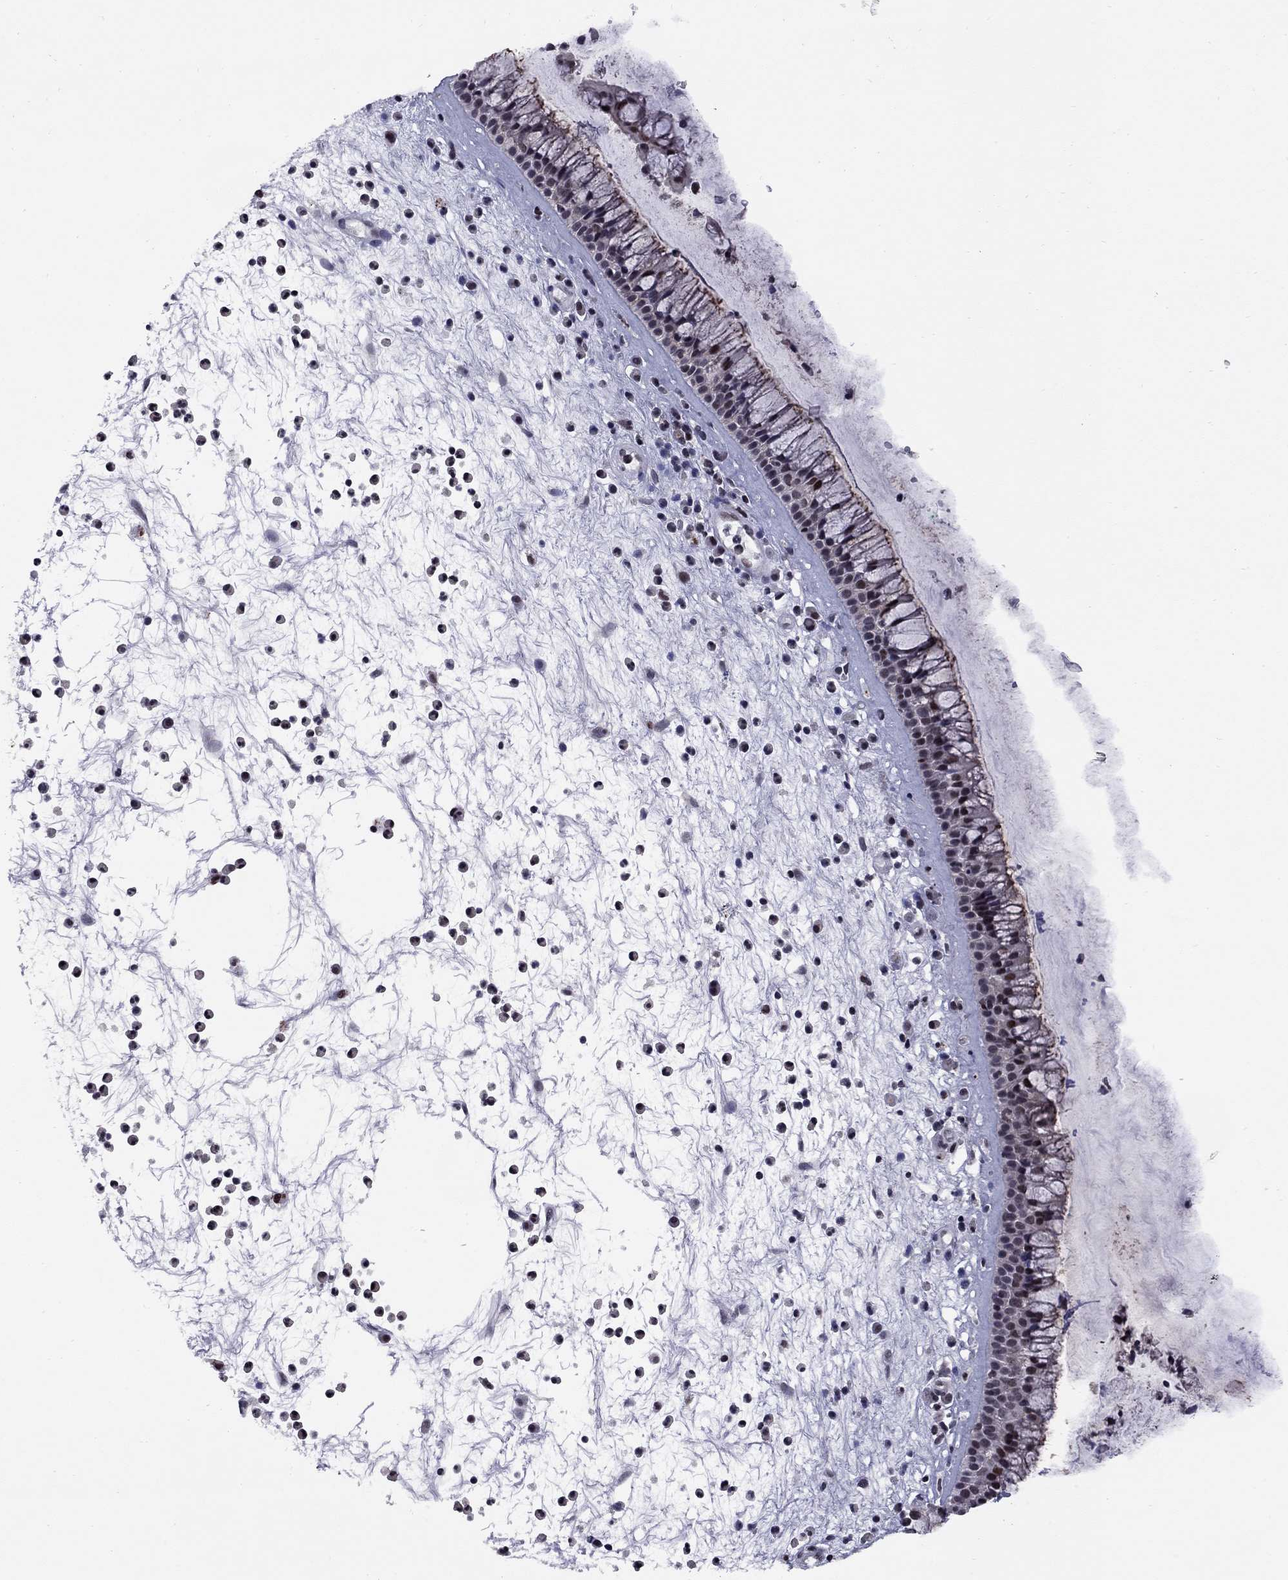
{"staining": {"intensity": "moderate", "quantity": "<25%", "location": "nuclear"}, "tissue": "nasopharynx", "cell_type": "Respiratory epithelial cells", "image_type": "normal", "snomed": [{"axis": "morphology", "description": "Normal tissue, NOS"}, {"axis": "topography", "description": "Nasopharynx"}], "caption": "Nasopharynx stained with a brown dye demonstrates moderate nuclear positive positivity in approximately <25% of respiratory epithelial cells.", "gene": "TAF9", "patient": {"sex": "male", "age": 77}}